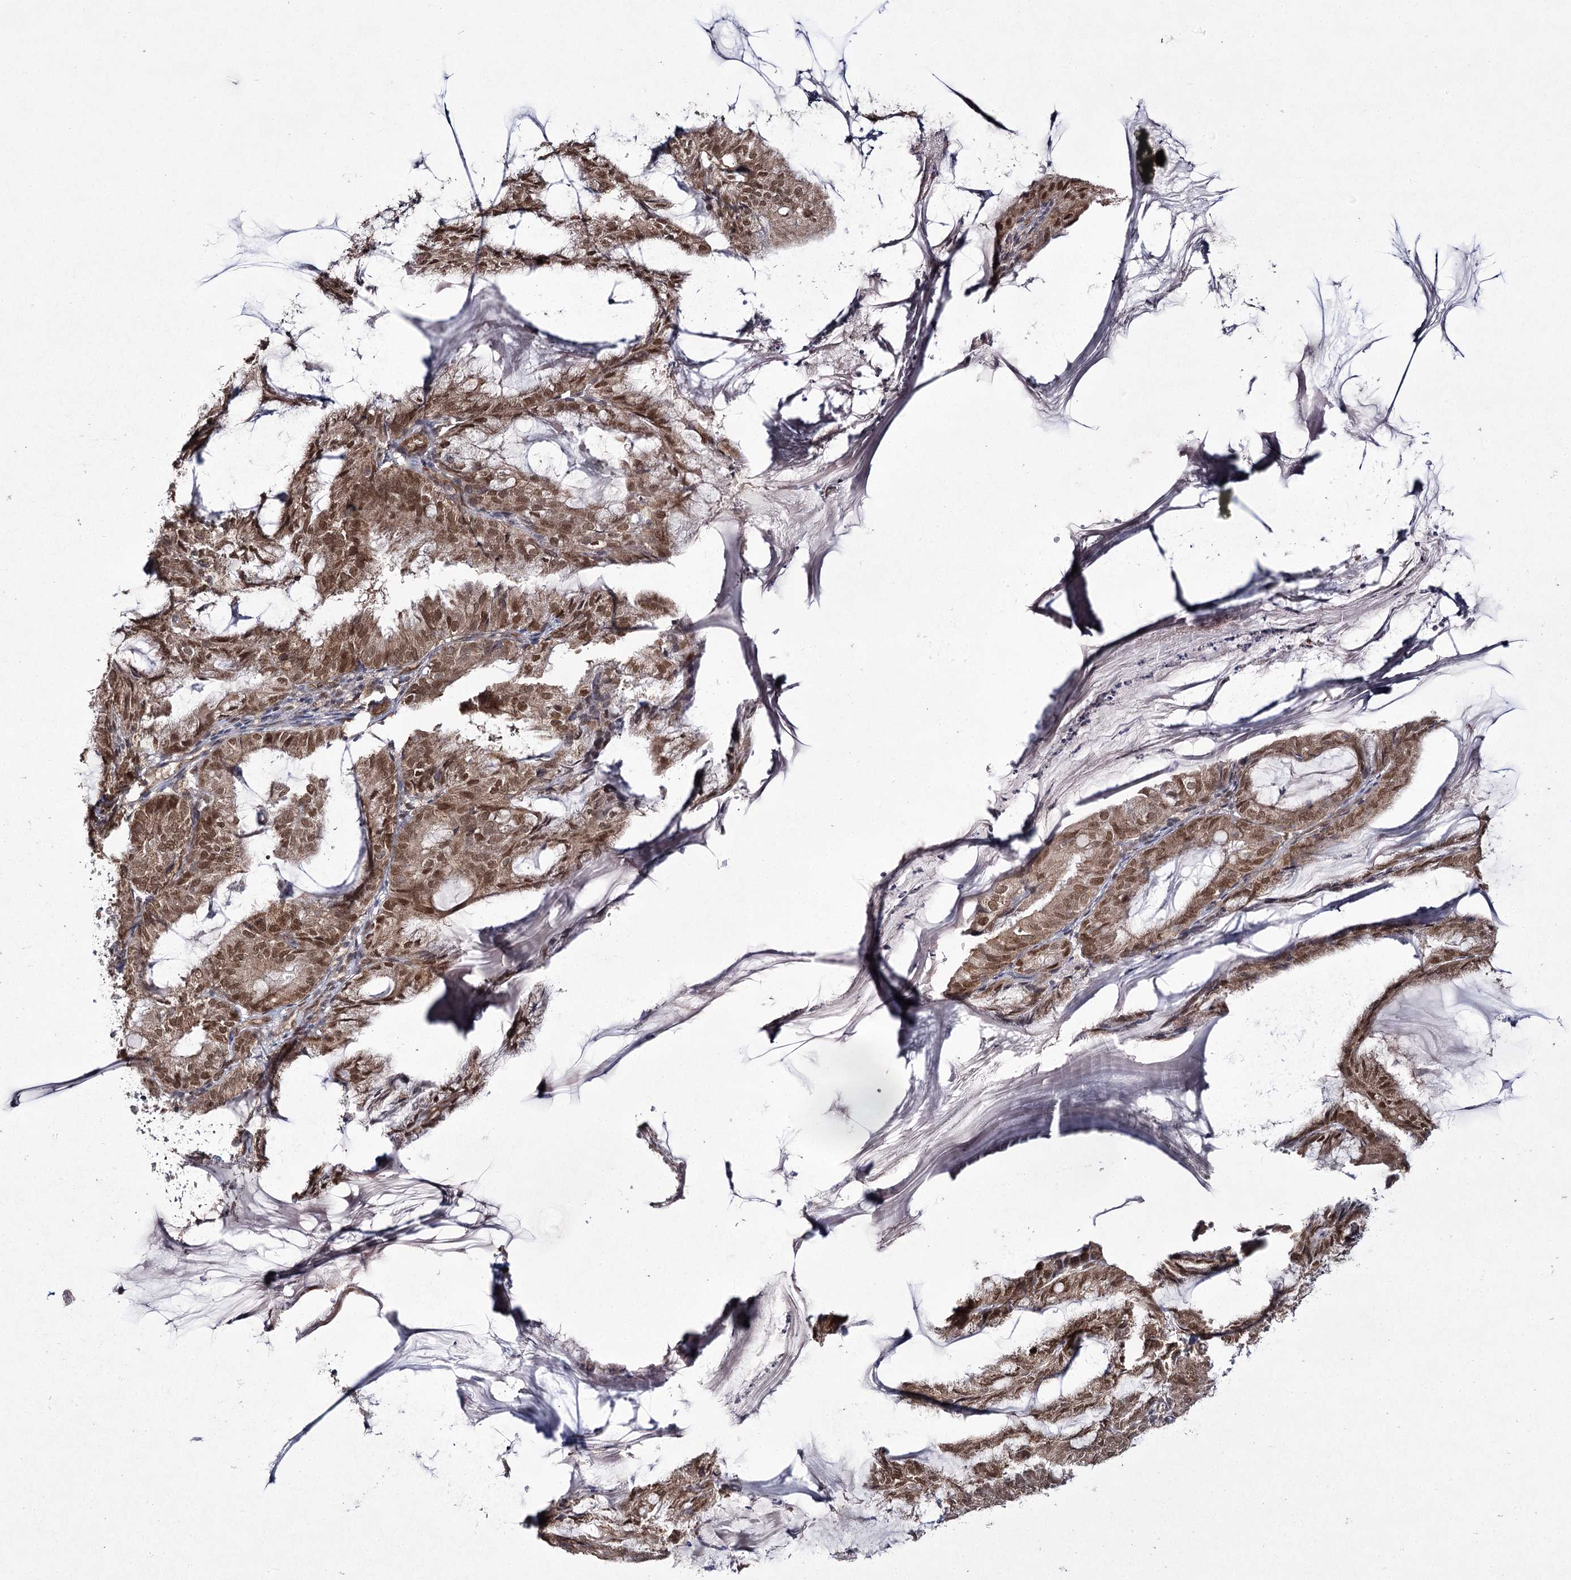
{"staining": {"intensity": "moderate", "quantity": ">75%", "location": "cytoplasmic/membranous,nuclear"}, "tissue": "endometrial cancer", "cell_type": "Tumor cells", "image_type": "cancer", "snomed": [{"axis": "morphology", "description": "Adenocarcinoma, NOS"}, {"axis": "topography", "description": "Endometrium"}], "caption": "High-magnification brightfield microscopy of endometrial cancer stained with DAB (brown) and counterstained with hematoxylin (blue). tumor cells exhibit moderate cytoplasmic/membranous and nuclear staining is present in approximately>75% of cells. (Stains: DAB in brown, nuclei in blue, Microscopy: brightfield microscopy at high magnification).", "gene": "TRNT1", "patient": {"sex": "female", "age": 86}}